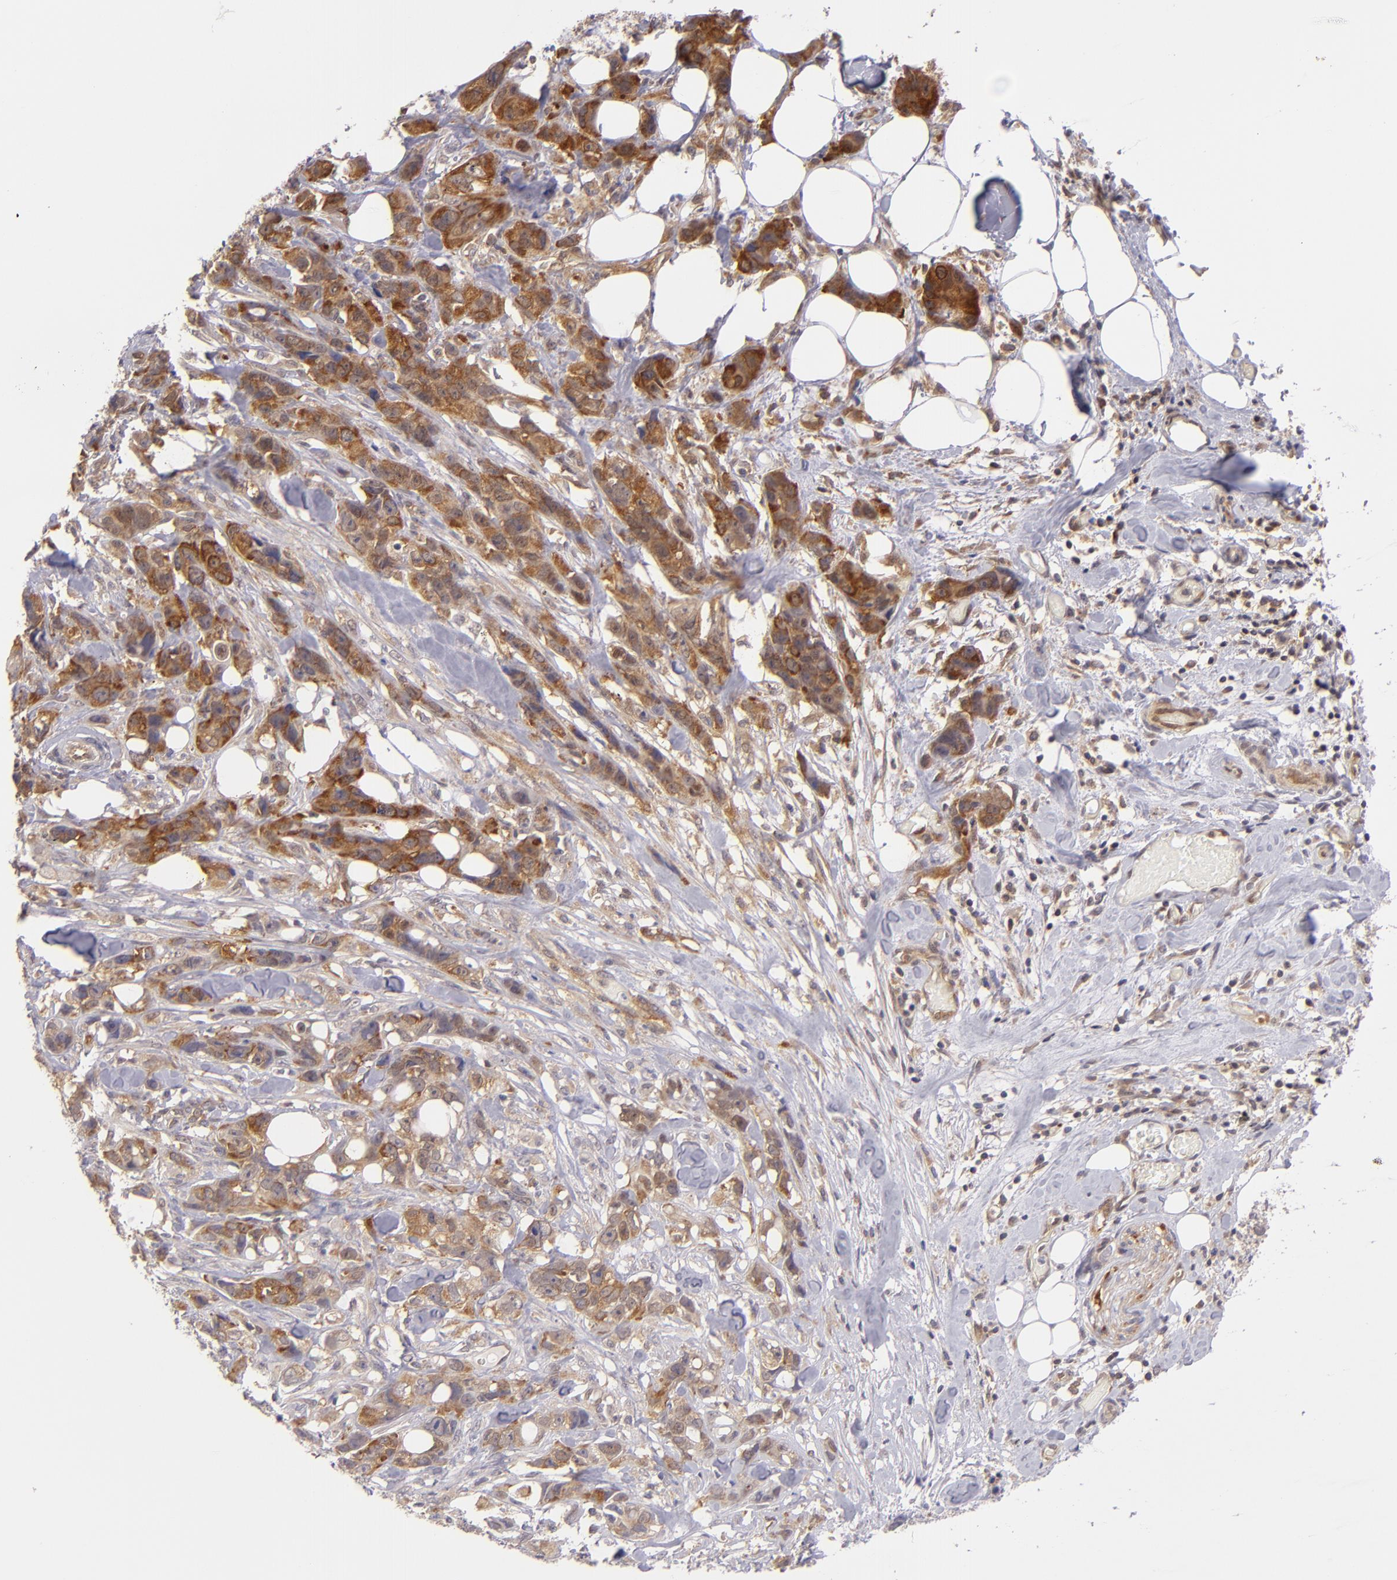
{"staining": {"intensity": "strong", "quantity": ">75%", "location": "cytoplasmic/membranous"}, "tissue": "stomach cancer", "cell_type": "Tumor cells", "image_type": "cancer", "snomed": [{"axis": "morphology", "description": "Adenocarcinoma, NOS"}, {"axis": "topography", "description": "Stomach, upper"}], "caption": "Stomach cancer stained for a protein exhibits strong cytoplasmic/membranous positivity in tumor cells. Using DAB (3,3'-diaminobenzidine) (brown) and hematoxylin (blue) stains, captured at high magnification using brightfield microscopy.", "gene": "PTPN13", "patient": {"sex": "male", "age": 47}}